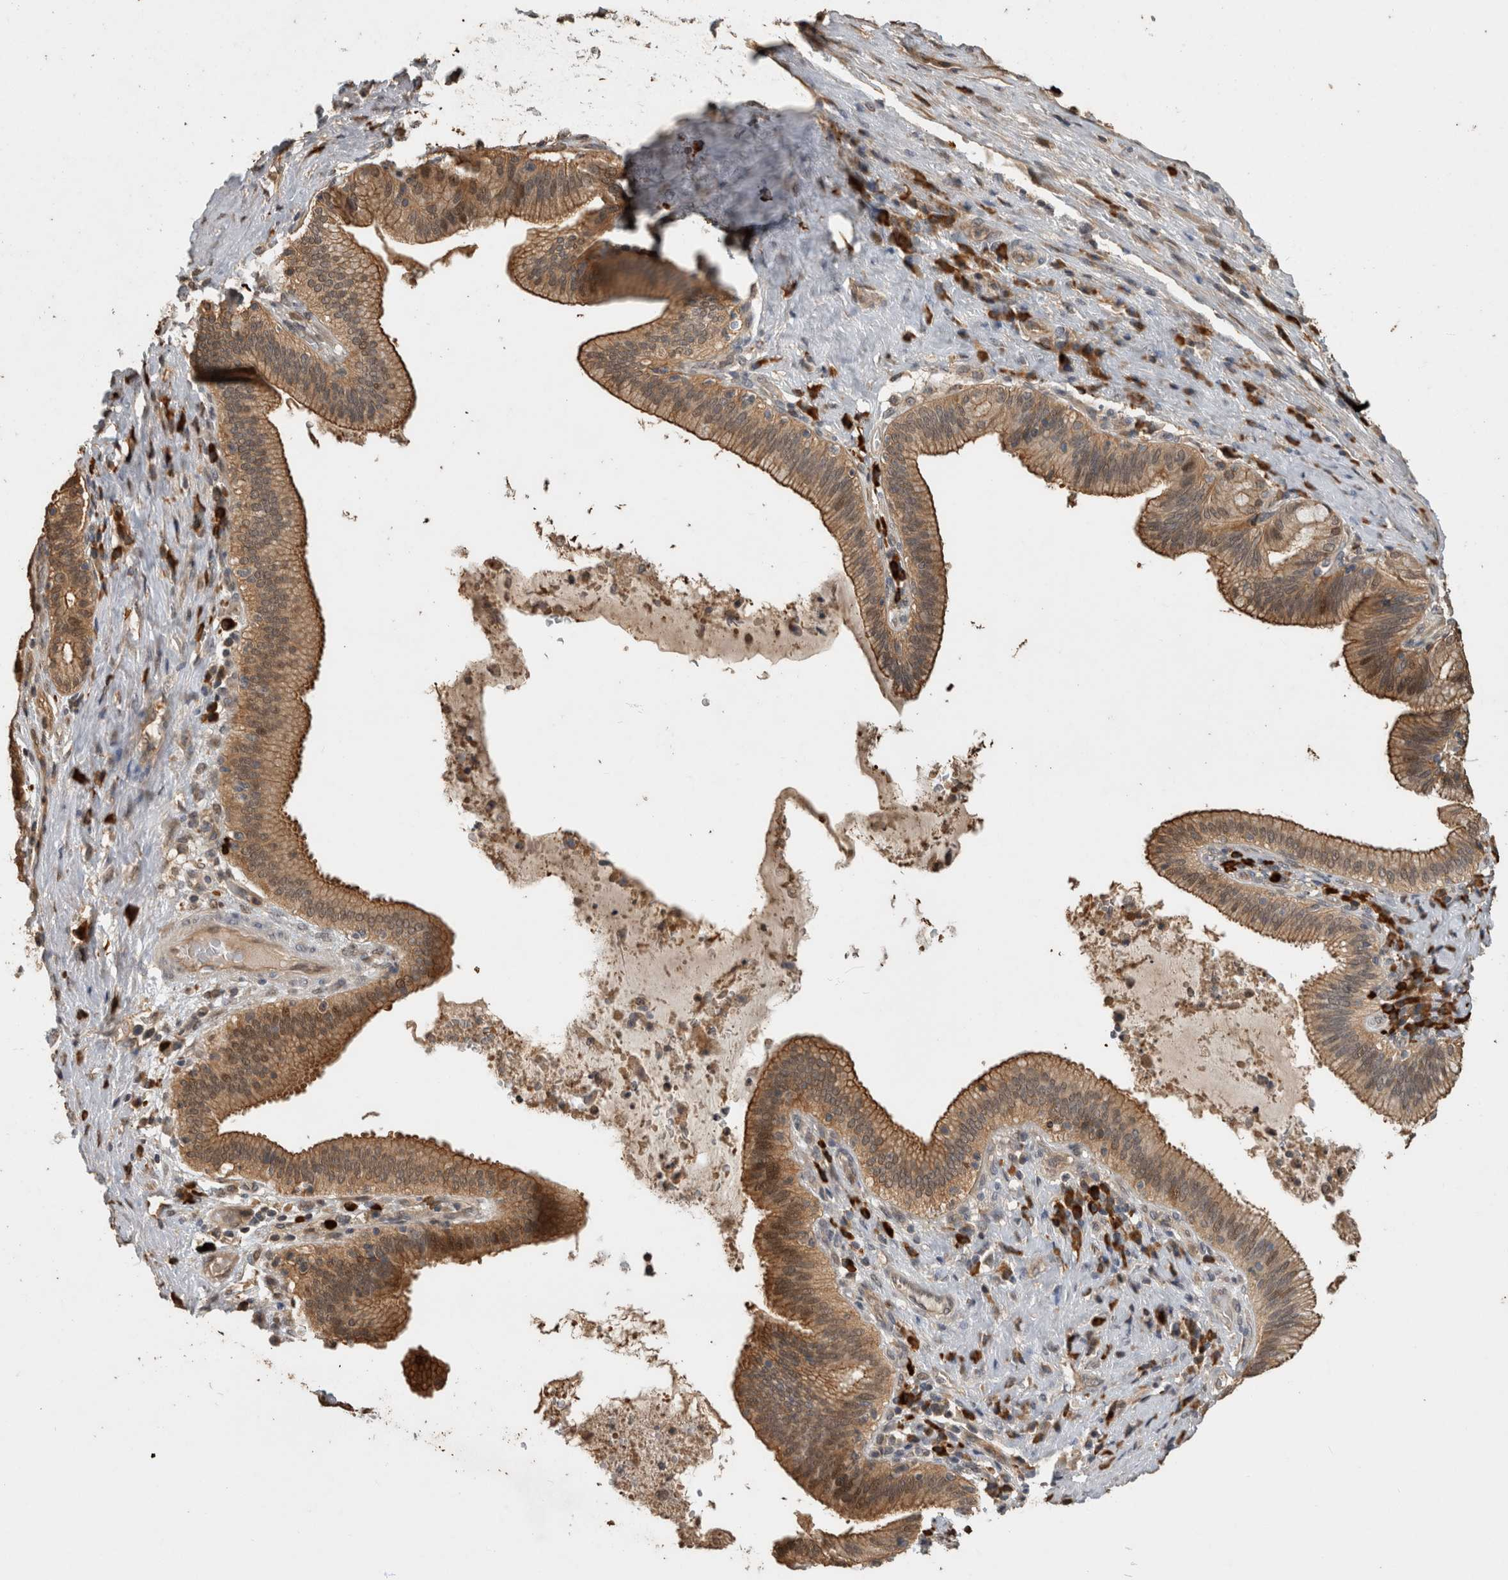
{"staining": {"intensity": "moderate", "quantity": ">75%", "location": "cytoplasmic/membranous"}, "tissue": "liver cancer", "cell_type": "Tumor cells", "image_type": "cancer", "snomed": [{"axis": "morphology", "description": "Normal tissue, NOS"}, {"axis": "morphology", "description": "Cholangiocarcinoma"}, {"axis": "topography", "description": "Liver"}, {"axis": "topography", "description": "Peripheral nerve tissue"}], "caption": "Immunohistochemical staining of human liver cancer shows medium levels of moderate cytoplasmic/membranous expression in about >75% of tumor cells. The staining is performed using DAB (3,3'-diaminobenzidine) brown chromogen to label protein expression. The nuclei are counter-stained blue using hematoxylin.", "gene": "RHPN1", "patient": {"sex": "female", "age": 73}}